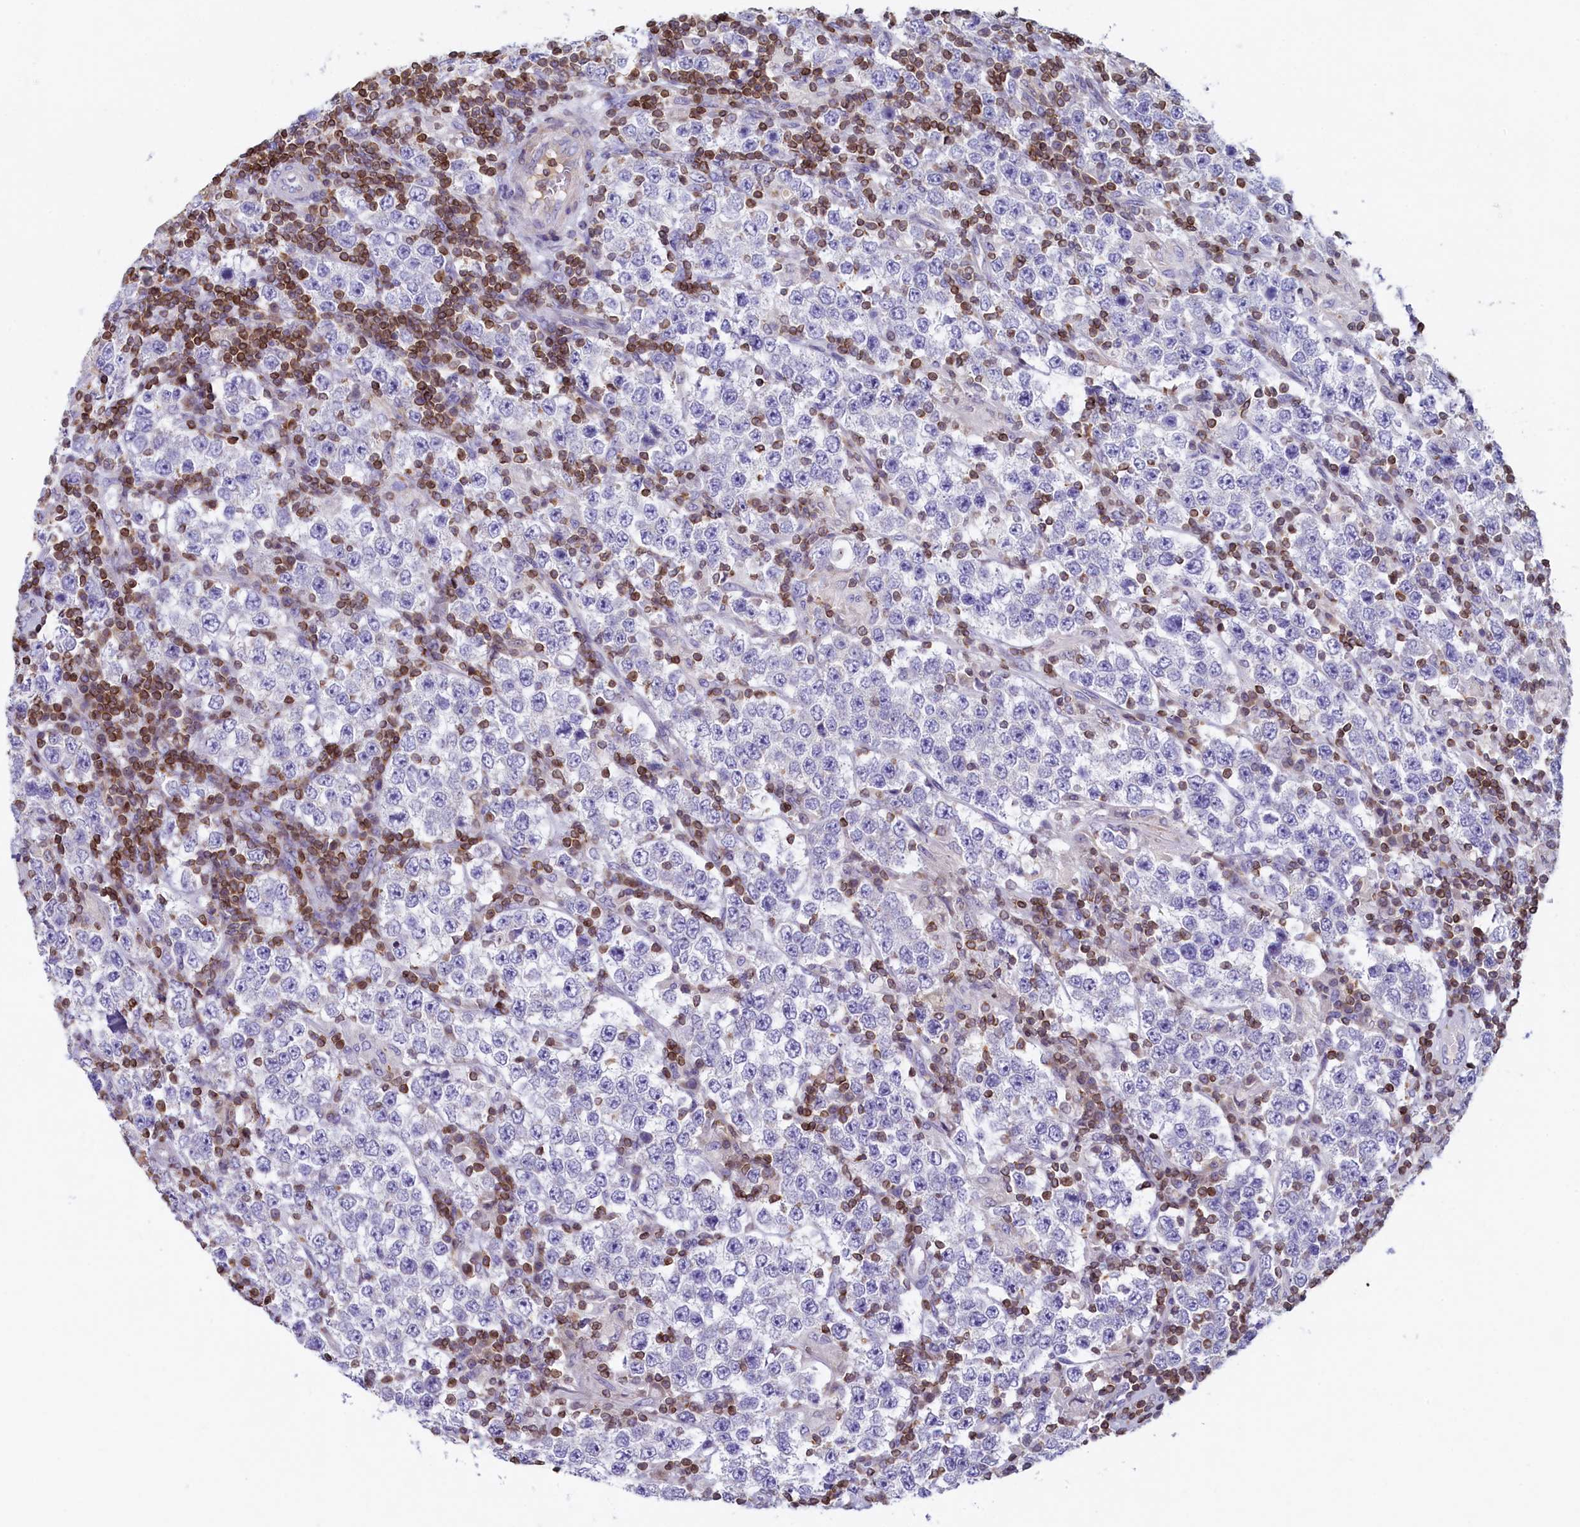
{"staining": {"intensity": "negative", "quantity": "none", "location": "none"}, "tissue": "testis cancer", "cell_type": "Tumor cells", "image_type": "cancer", "snomed": [{"axis": "morphology", "description": "Normal tissue, NOS"}, {"axis": "morphology", "description": "Urothelial carcinoma, High grade"}, {"axis": "morphology", "description": "Seminoma, NOS"}, {"axis": "morphology", "description": "Carcinoma, Embryonal, NOS"}, {"axis": "topography", "description": "Urinary bladder"}, {"axis": "topography", "description": "Testis"}], "caption": "Immunohistochemistry micrograph of neoplastic tissue: human testis embryonal carcinoma stained with DAB reveals no significant protein positivity in tumor cells.", "gene": "TRAF3IP3", "patient": {"sex": "male", "age": 41}}